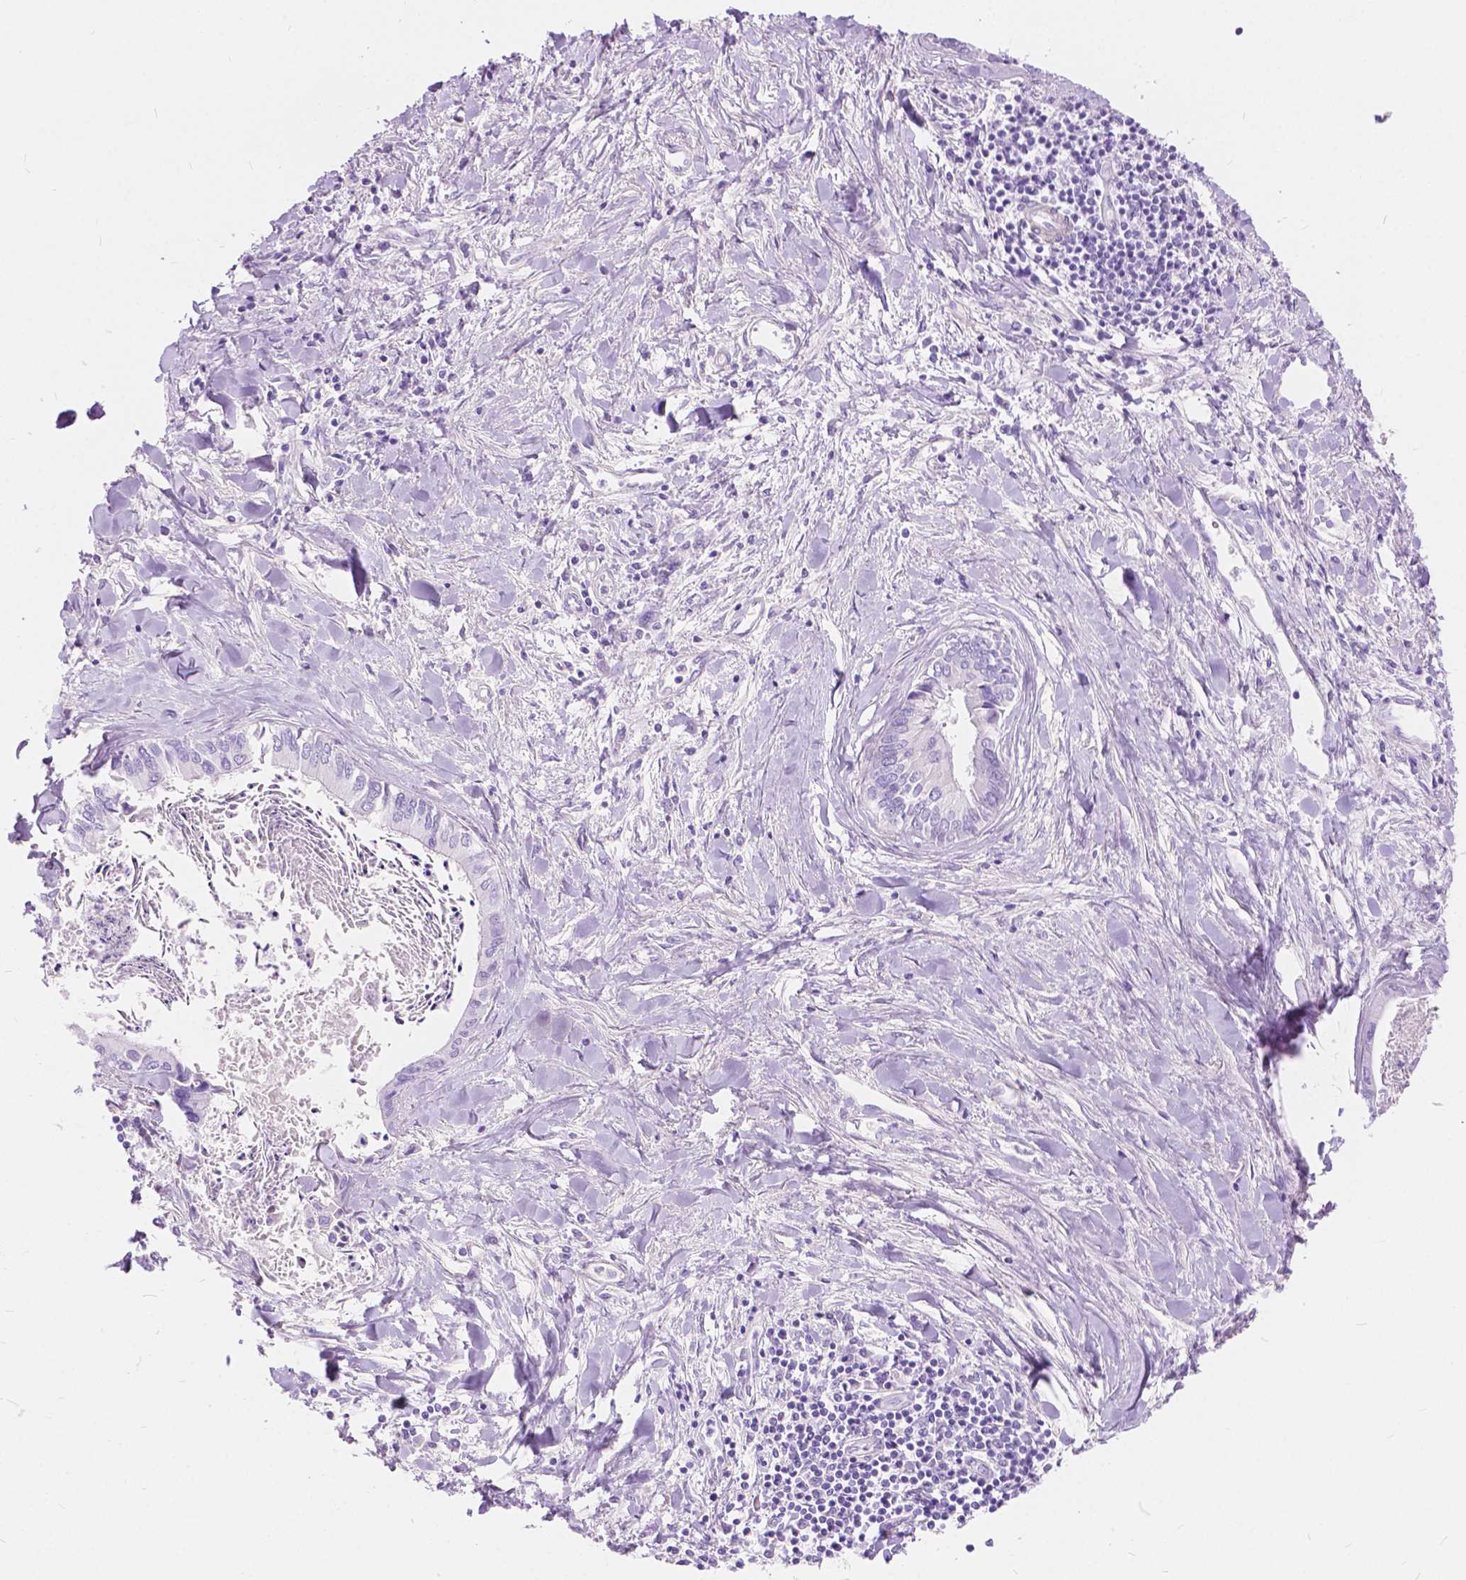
{"staining": {"intensity": "negative", "quantity": "none", "location": "none"}, "tissue": "liver cancer", "cell_type": "Tumor cells", "image_type": "cancer", "snomed": [{"axis": "morphology", "description": "Cholangiocarcinoma"}, {"axis": "topography", "description": "Liver"}], "caption": "There is no significant positivity in tumor cells of liver cholangiocarcinoma.", "gene": "CHRM1", "patient": {"sex": "male", "age": 66}}